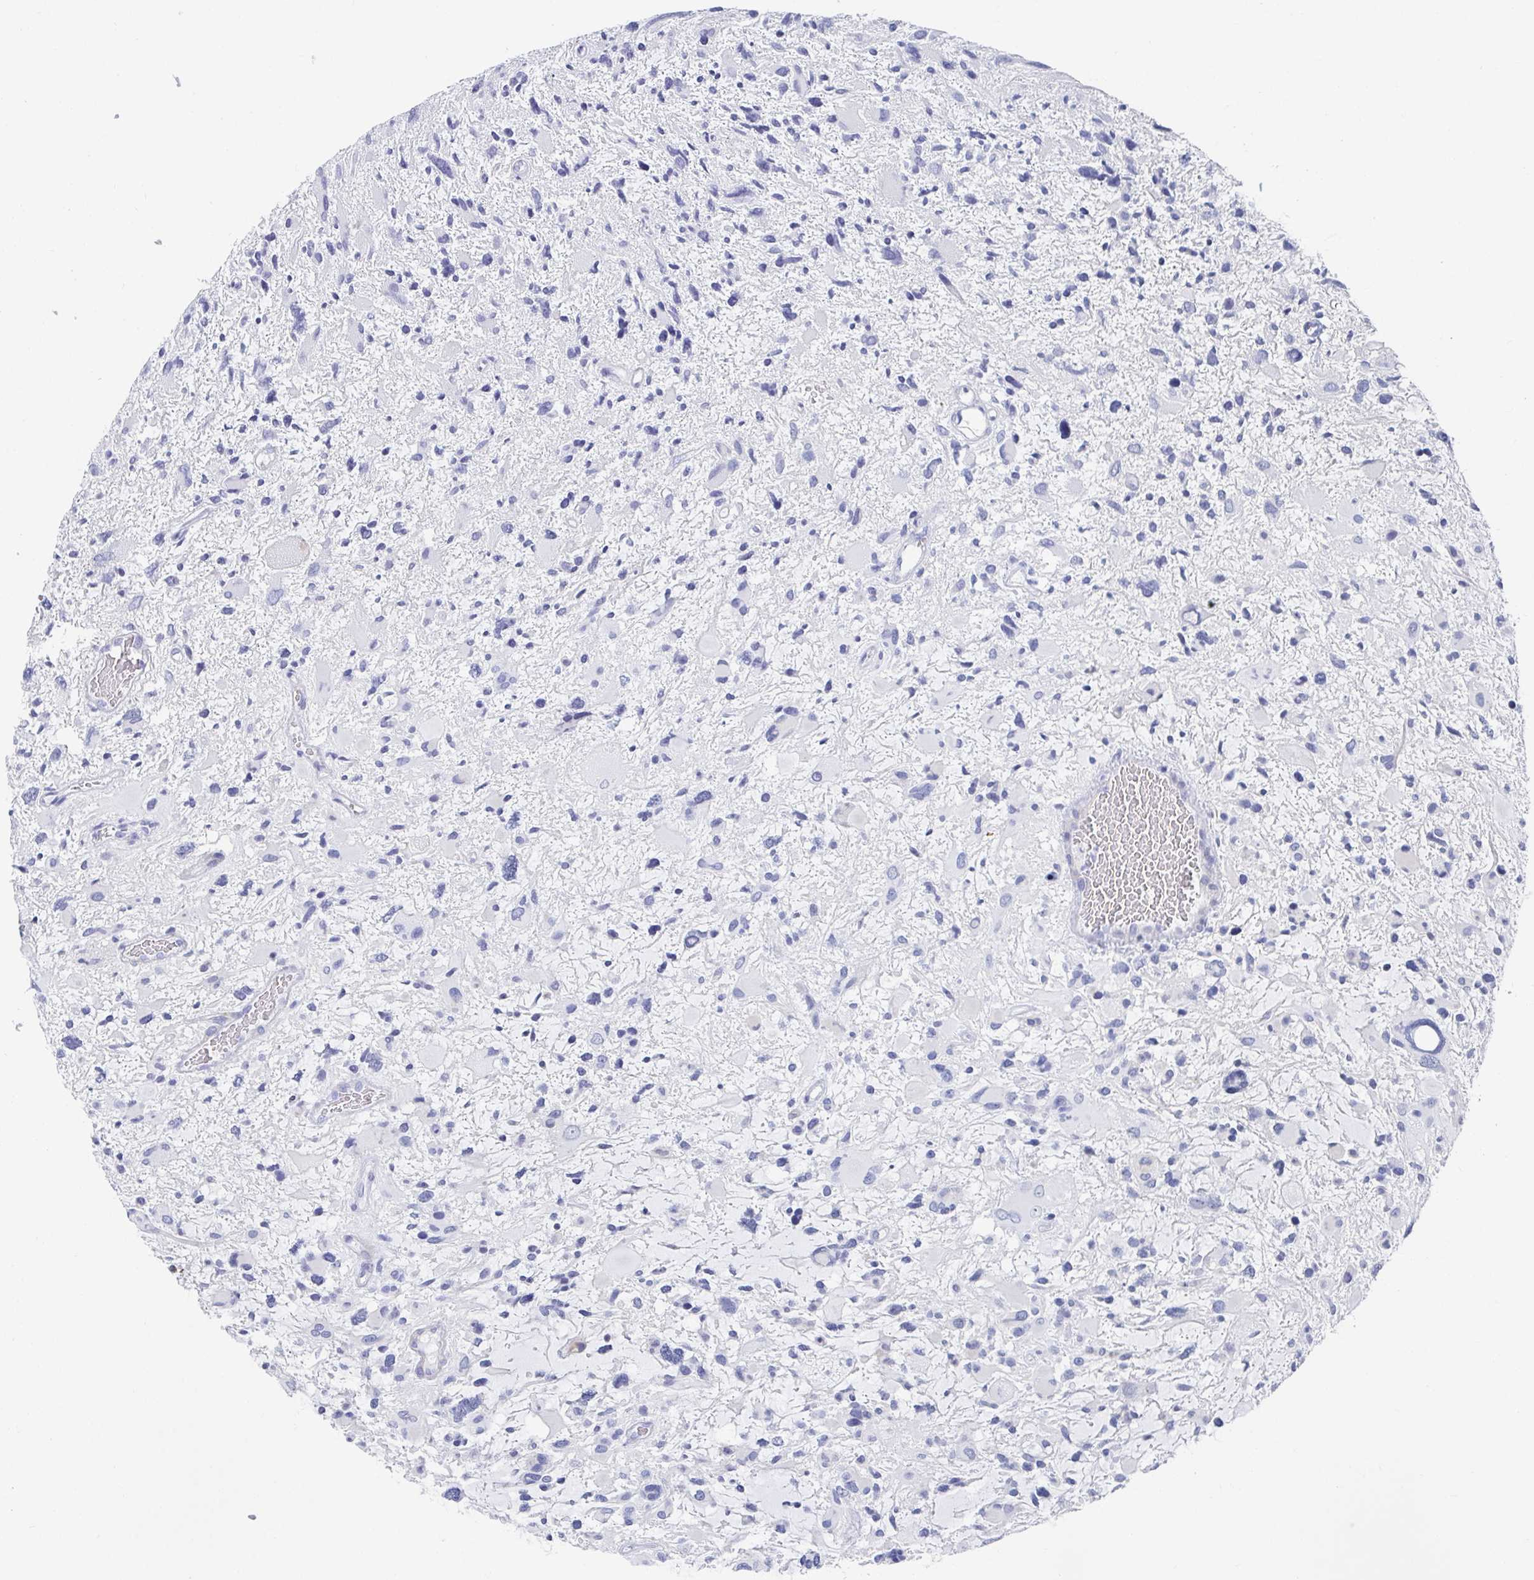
{"staining": {"intensity": "negative", "quantity": "none", "location": "none"}, "tissue": "glioma", "cell_type": "Tumor cells", "image_type": "cancer", "snomed": [{"axis": "morphology", "description": "Glioma, malignant, High grade"}, {"axis": "topography", "description": "Brain"}], "caption": "Immunohistochemical staining of glioma demonstrates no significant positivity in tumor cells. (DAB (3,3'-diaminobenzidine) immunohistochemistry (IHC), high magnification).", "gene": "ZFP82", "patient": {"sex": "female", "age": 11}}